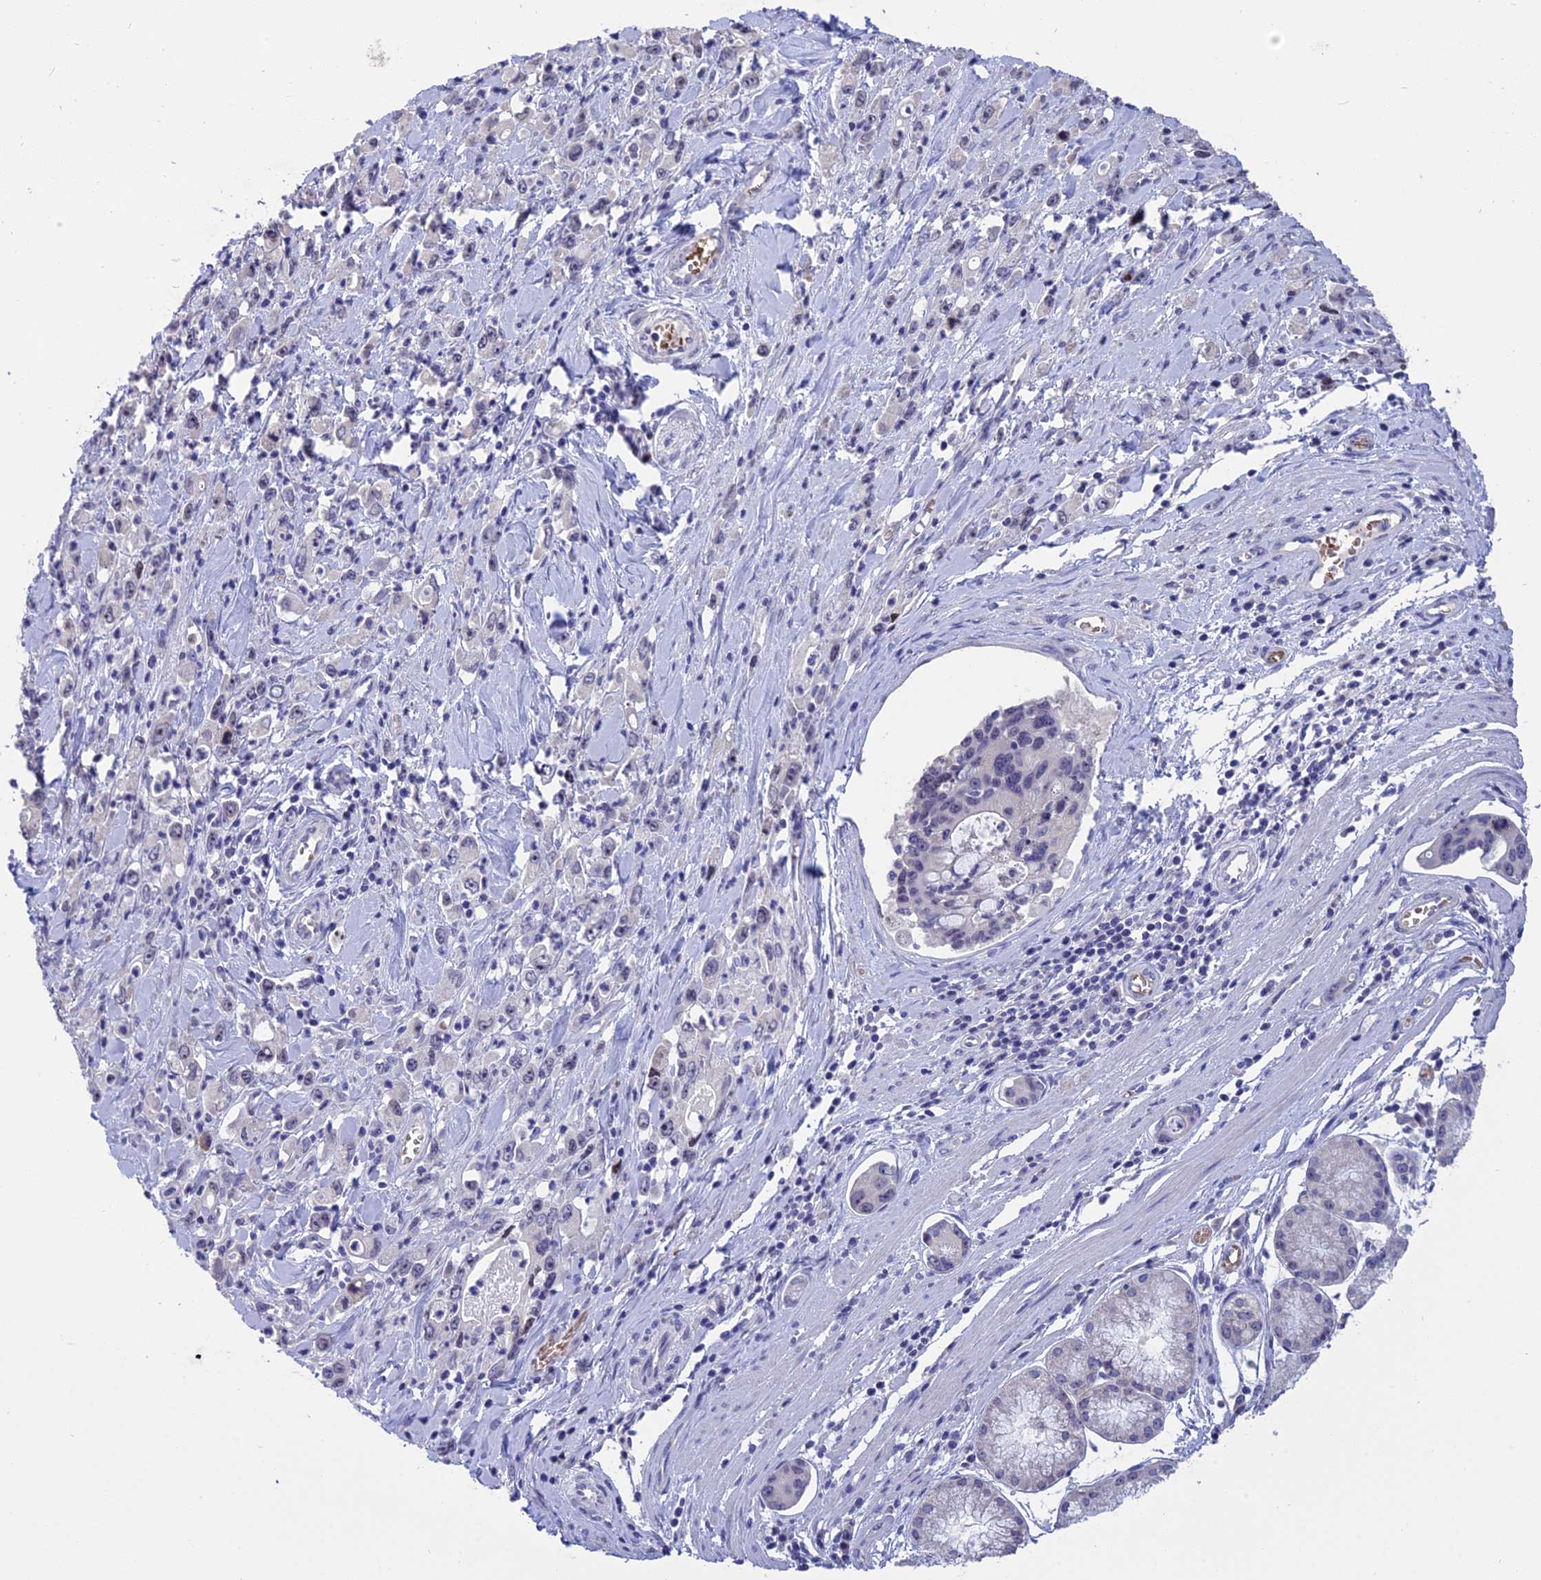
{"staining": {"intensity": "negative", "quantity": "none", "location": "none"}, "tissue": "stomach cancer", "cell_type": "Tumor cells", "image_type": "cancer", "snomed": [{"axis": "morphology", "description": "Adenocarcinoma, NOS"}, {"axis": "topography", "description": "Stomach, lower"}], "caption": "The IHC photomicrograph has no significant positivity in tumor cells of stomach cancer tissue.", "gene": "KNOP1", "patient": {"sex": "female", "age": 43}}